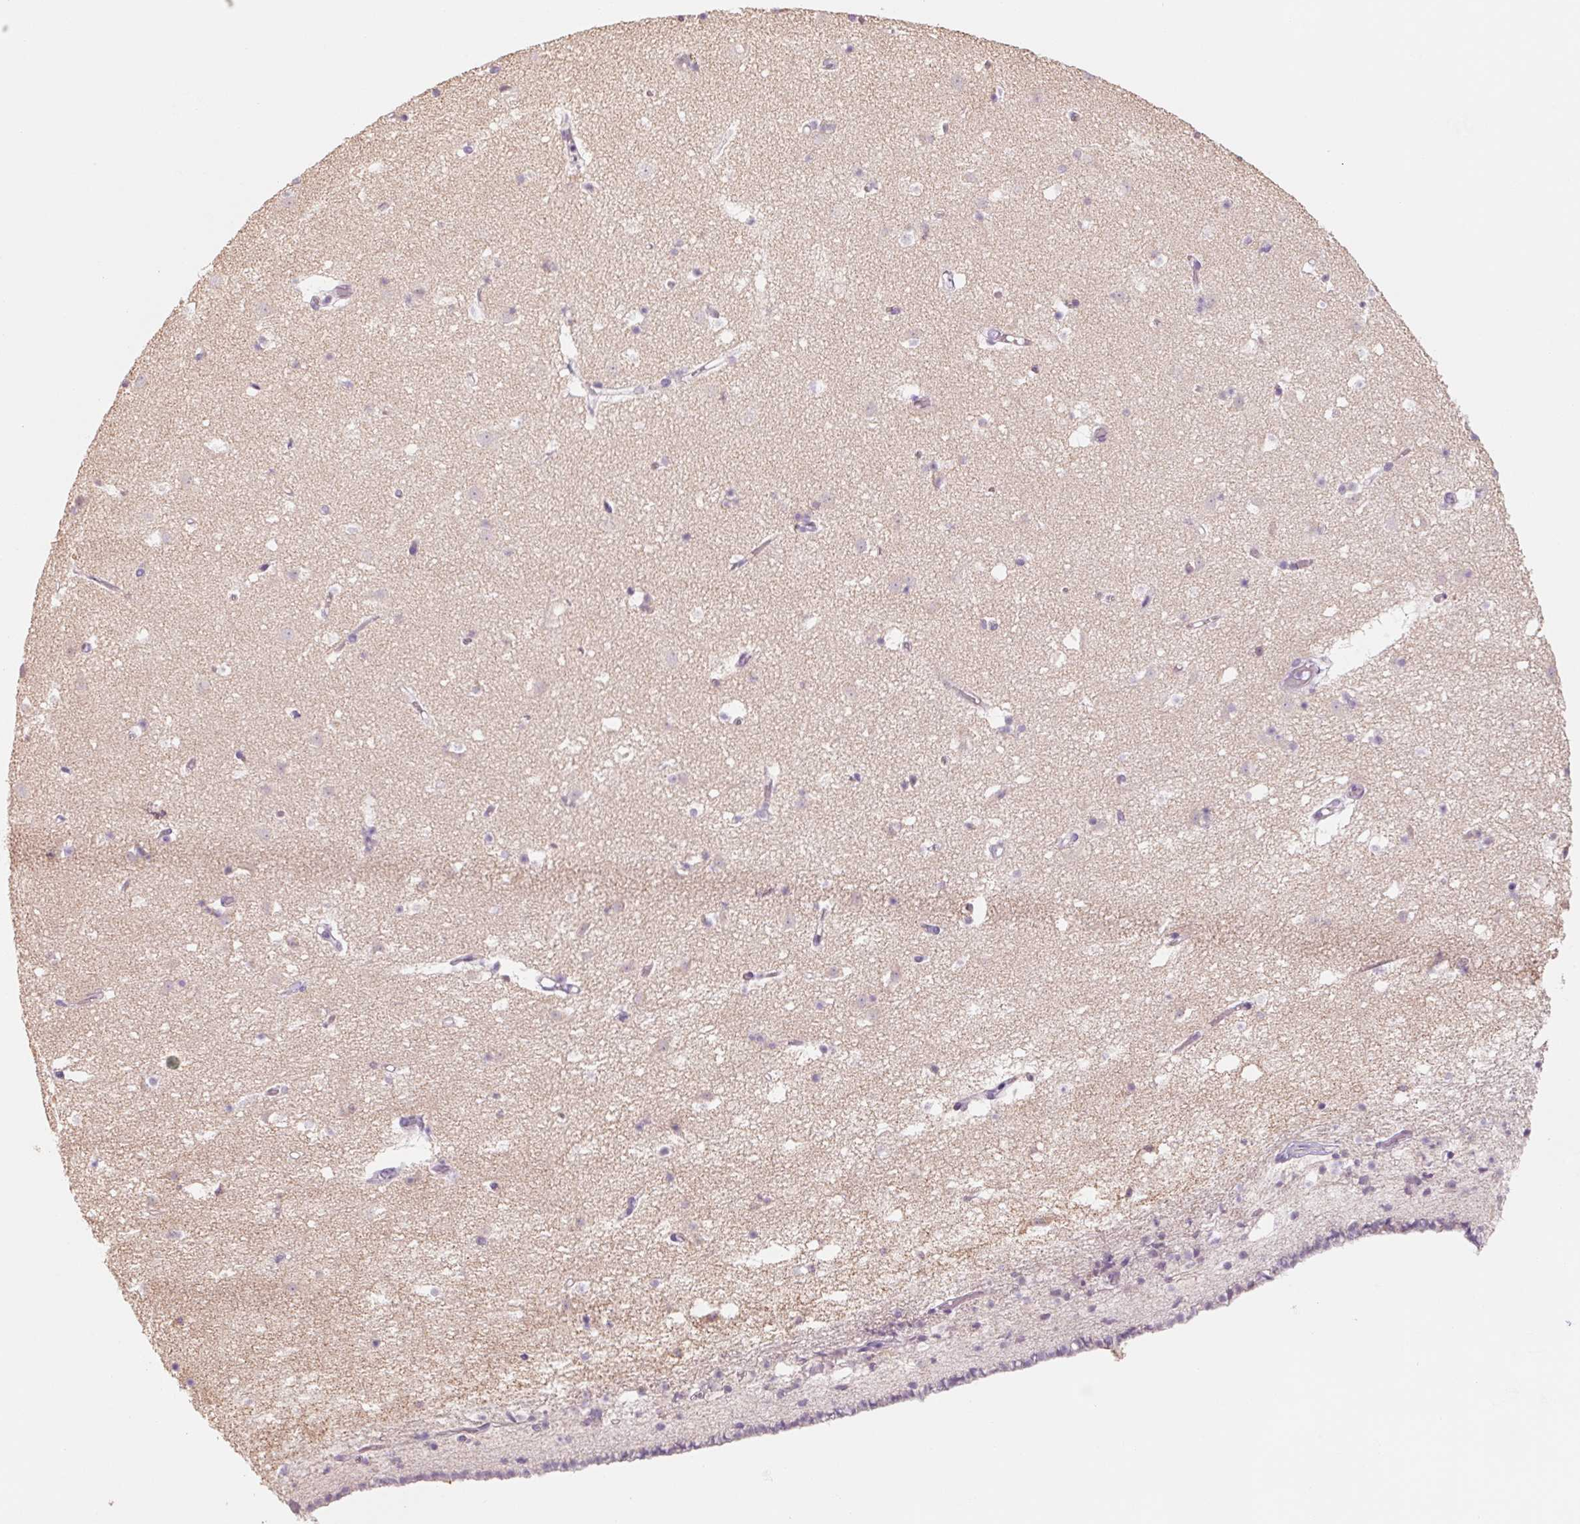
{"staining": {"intensity": "negative", "quantity": "none", "location": "none"}, "tissue": "caudate", "cell_type": "Glial cells", "image_type": "normal", "snomed": [{"axis": "morphology", "description": "Normal tissue, NOS"}, {"axis": "topography", "description": "Lateral ventricle wall"}], "caption": "This is an immunohistochemistry image of normal human caudate. There is no staining in glial cells.", "gene": "POU1F1", "patient": {"sex": "female", "age": 42}}